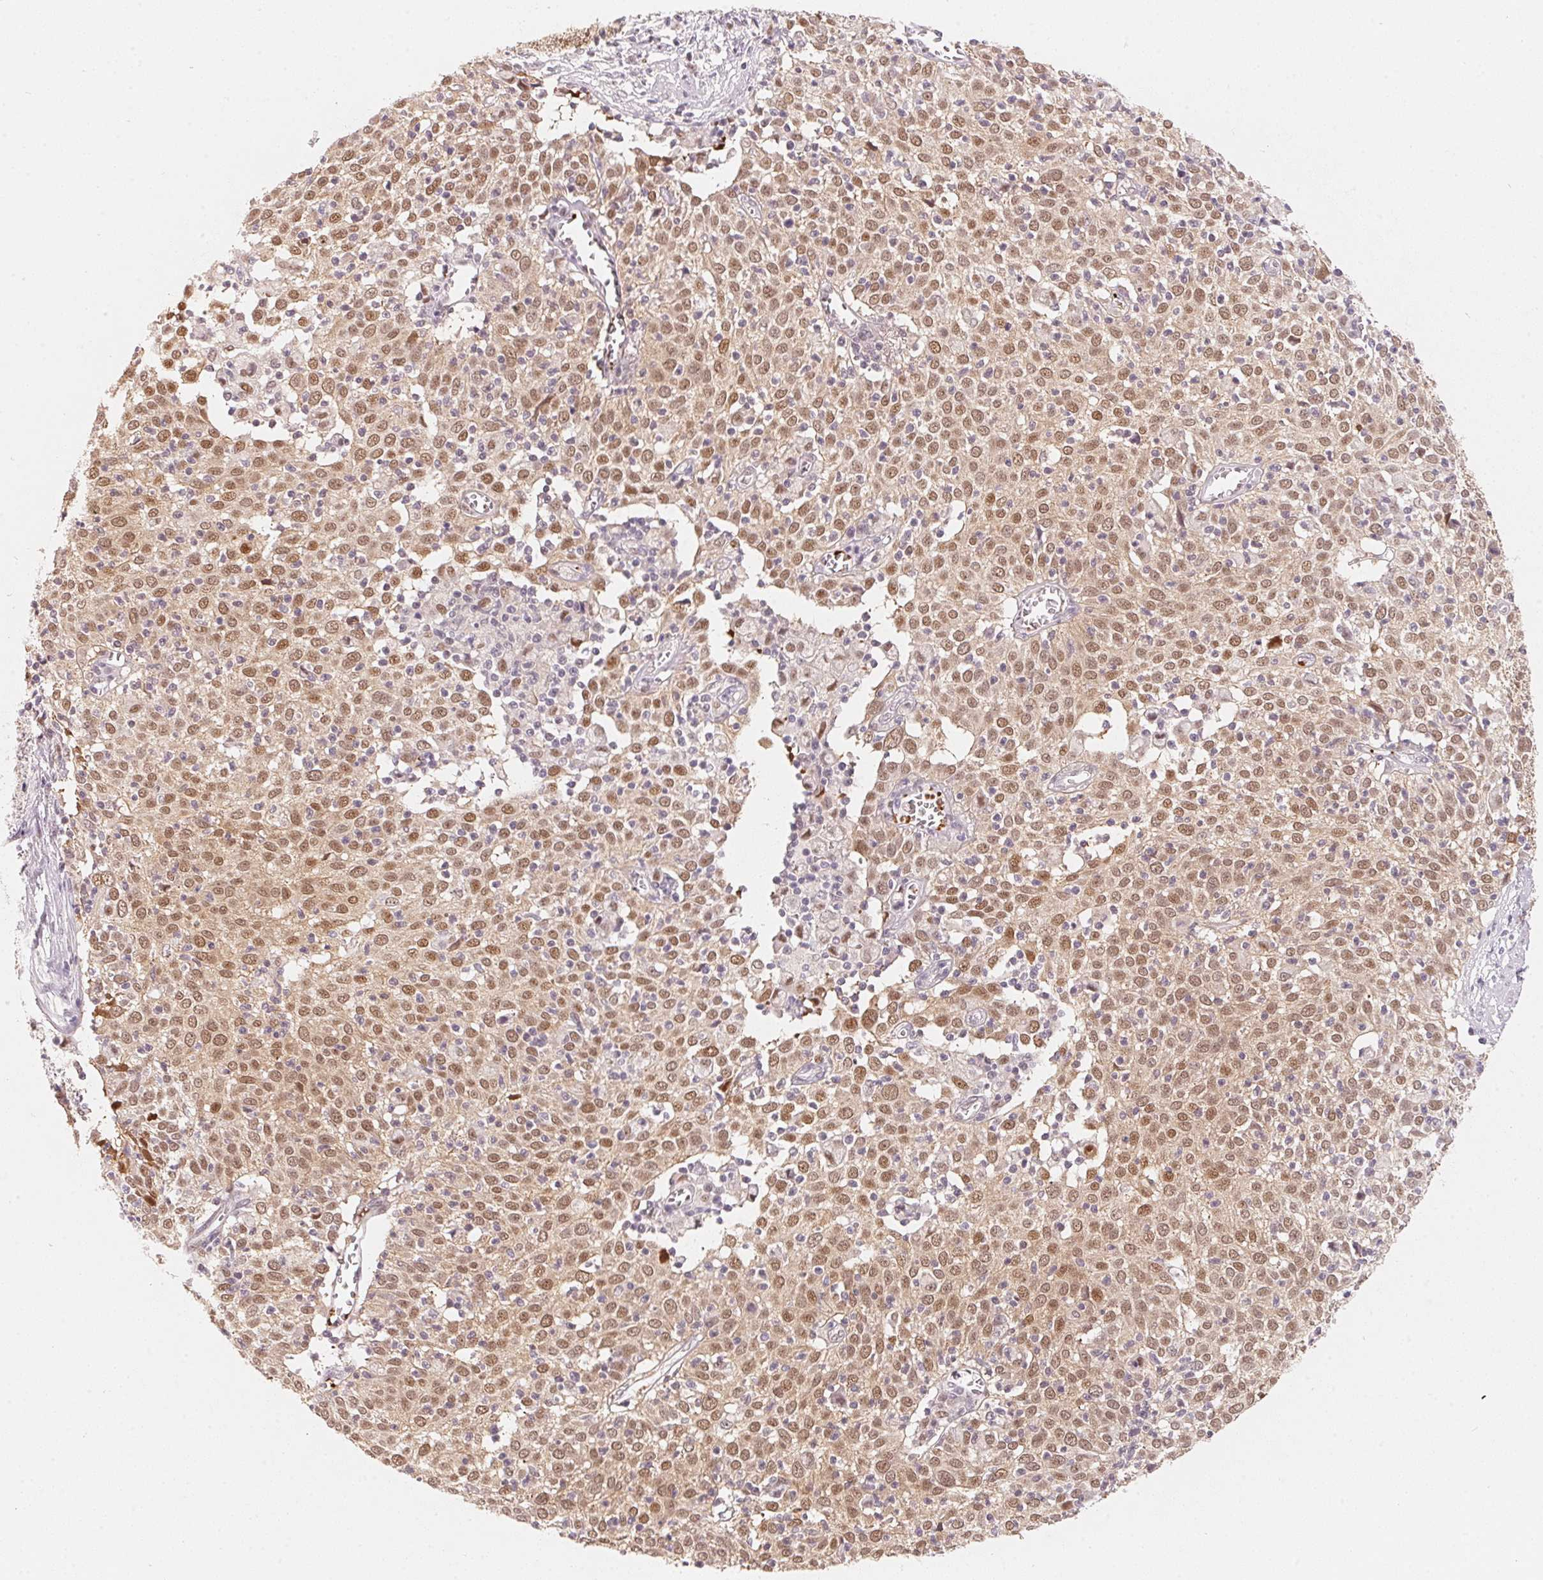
{"staining": {"intensity": "moderate", "quantity": ">75%", "location": "nuclear"}, "tissue": "cervical cancer", "cell_type": "Tumor cells", "image_type": "cancer", "snomed": [{"axis": "morphology", "description": "Squamous cell carcinoma, NOS"}, {"axis": "topography", "description": "Cervix"}], "caption": "Immunohistochemistry (IHC) staining of squamous cell carcinoma (cervical), which displays medium levels of moderate nuclear staining in about >75% of tumor cells indicating moderate nuclear protein expression. The staining was performed using DAB (brown) for protein detection and nuclei were counterstained in hematoxylin (blue).", "gene": "ARHGAP22", "patient": {"sex": "female", "age": 39}}